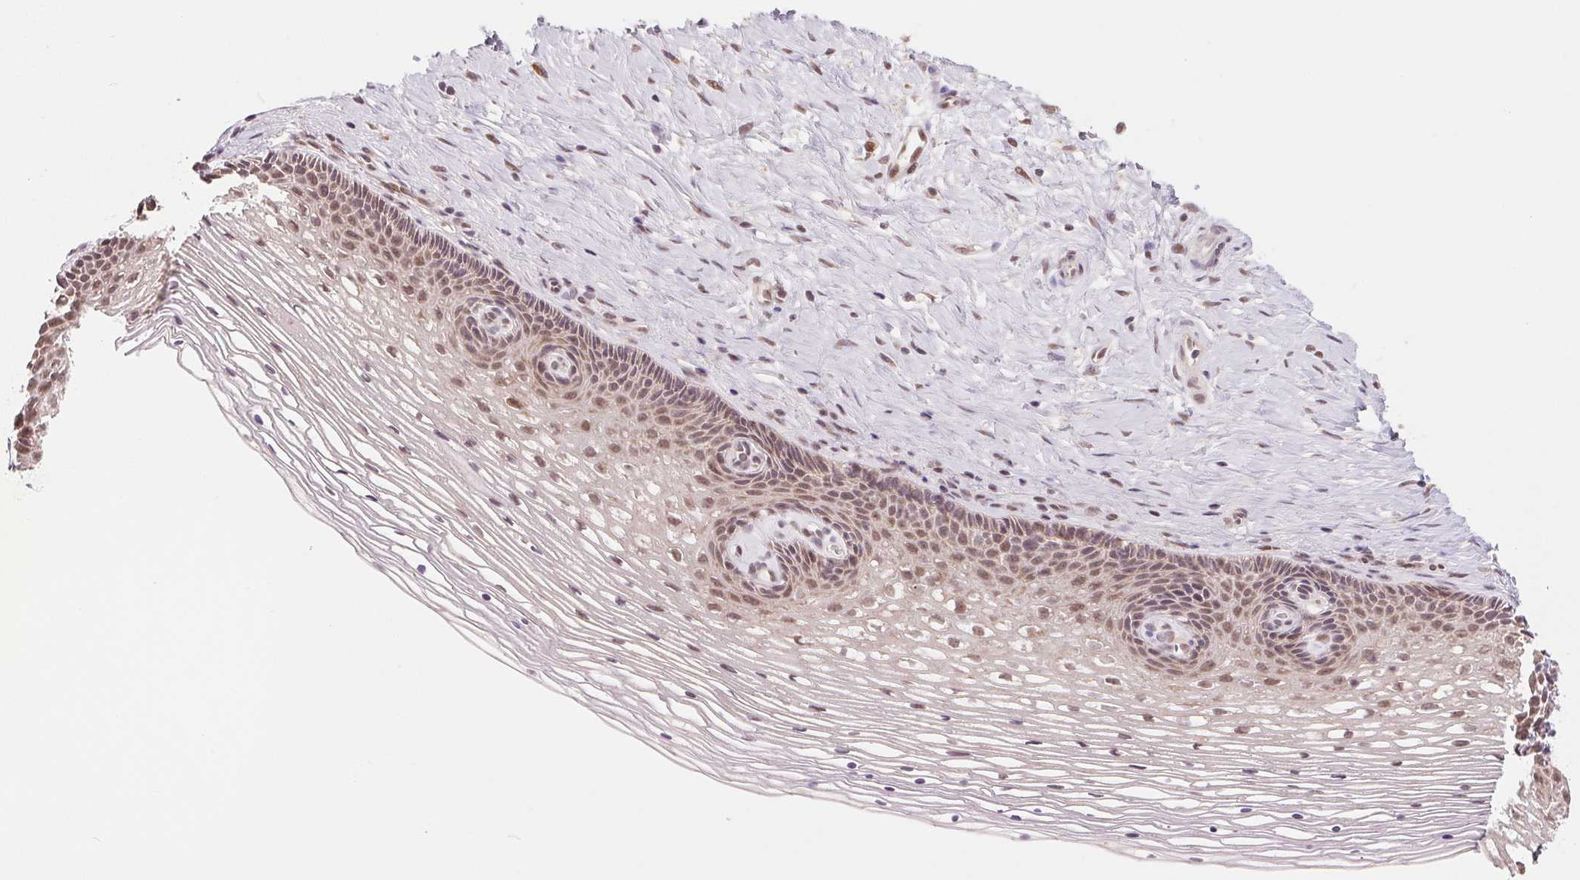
{"staining": {"intensity": "weak", "quantity": ">75%", "location": "nuclear"}, "tissue": "cervix", "cell_type": "Squamous epithelial cells", "image_type": "normal", "snomed": [{"axis": "morphology", "description": "Normal tissue, NOS"}, {"axis": "topography", "description": "Cervix"}], "caption": "IHC (DAB (3,3'-diaminobenzidine)) staining of normal cervix demonstrates weak nuclear protein staining in about >75% of squamous epithelial cells. (Stains: DAB (3,3'-diaminobenzidine) in brown, nuclei in blue, Microscopy: brightfield microscopy at high magnification).", "gene": "ARHGAP32", "patient": {"sex": "female", "age": 34}}